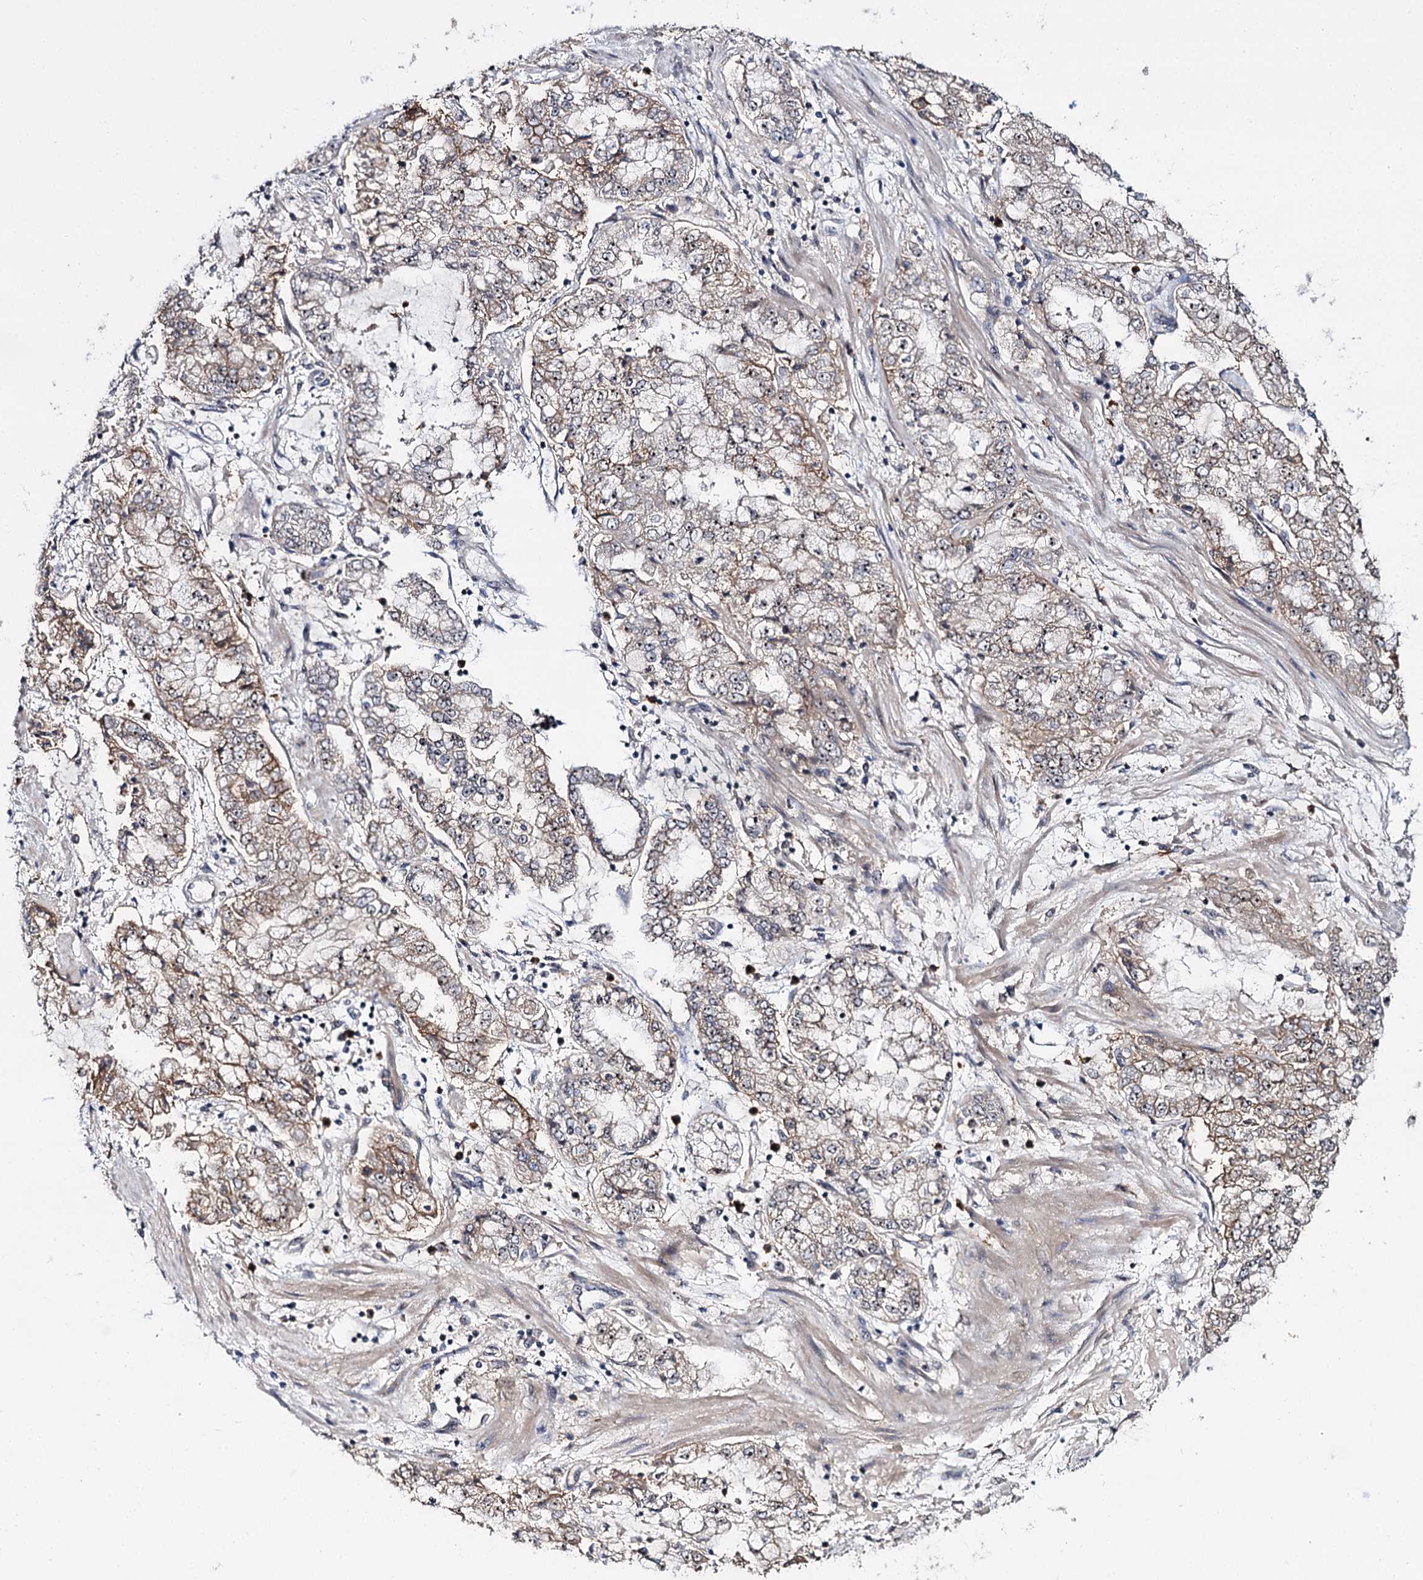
{"staining": {"intensity": "moderate", "quantity": "<25%", "location": "cytoplasmic/membranous,nuclear"}, "tissue": "stomach cancer", "cell_type": "Tumor cells", "image_type": "cancer", "snomed": [{"axis": "morphology", "description": "Adenocarcinoma, NOS"}, {"axis": "topography", "description": "Stomach"}], "caption": "This histopathology image exhibits immunohistochemistry staining of human stomach cancer (adenocarcinoma), with low moderate cytoplasmic/membranous and nuclear expression in approximately <25% of tumor cells.", "gene": "SUPT20H", "patient": {"sex": "male", "age": 76}}